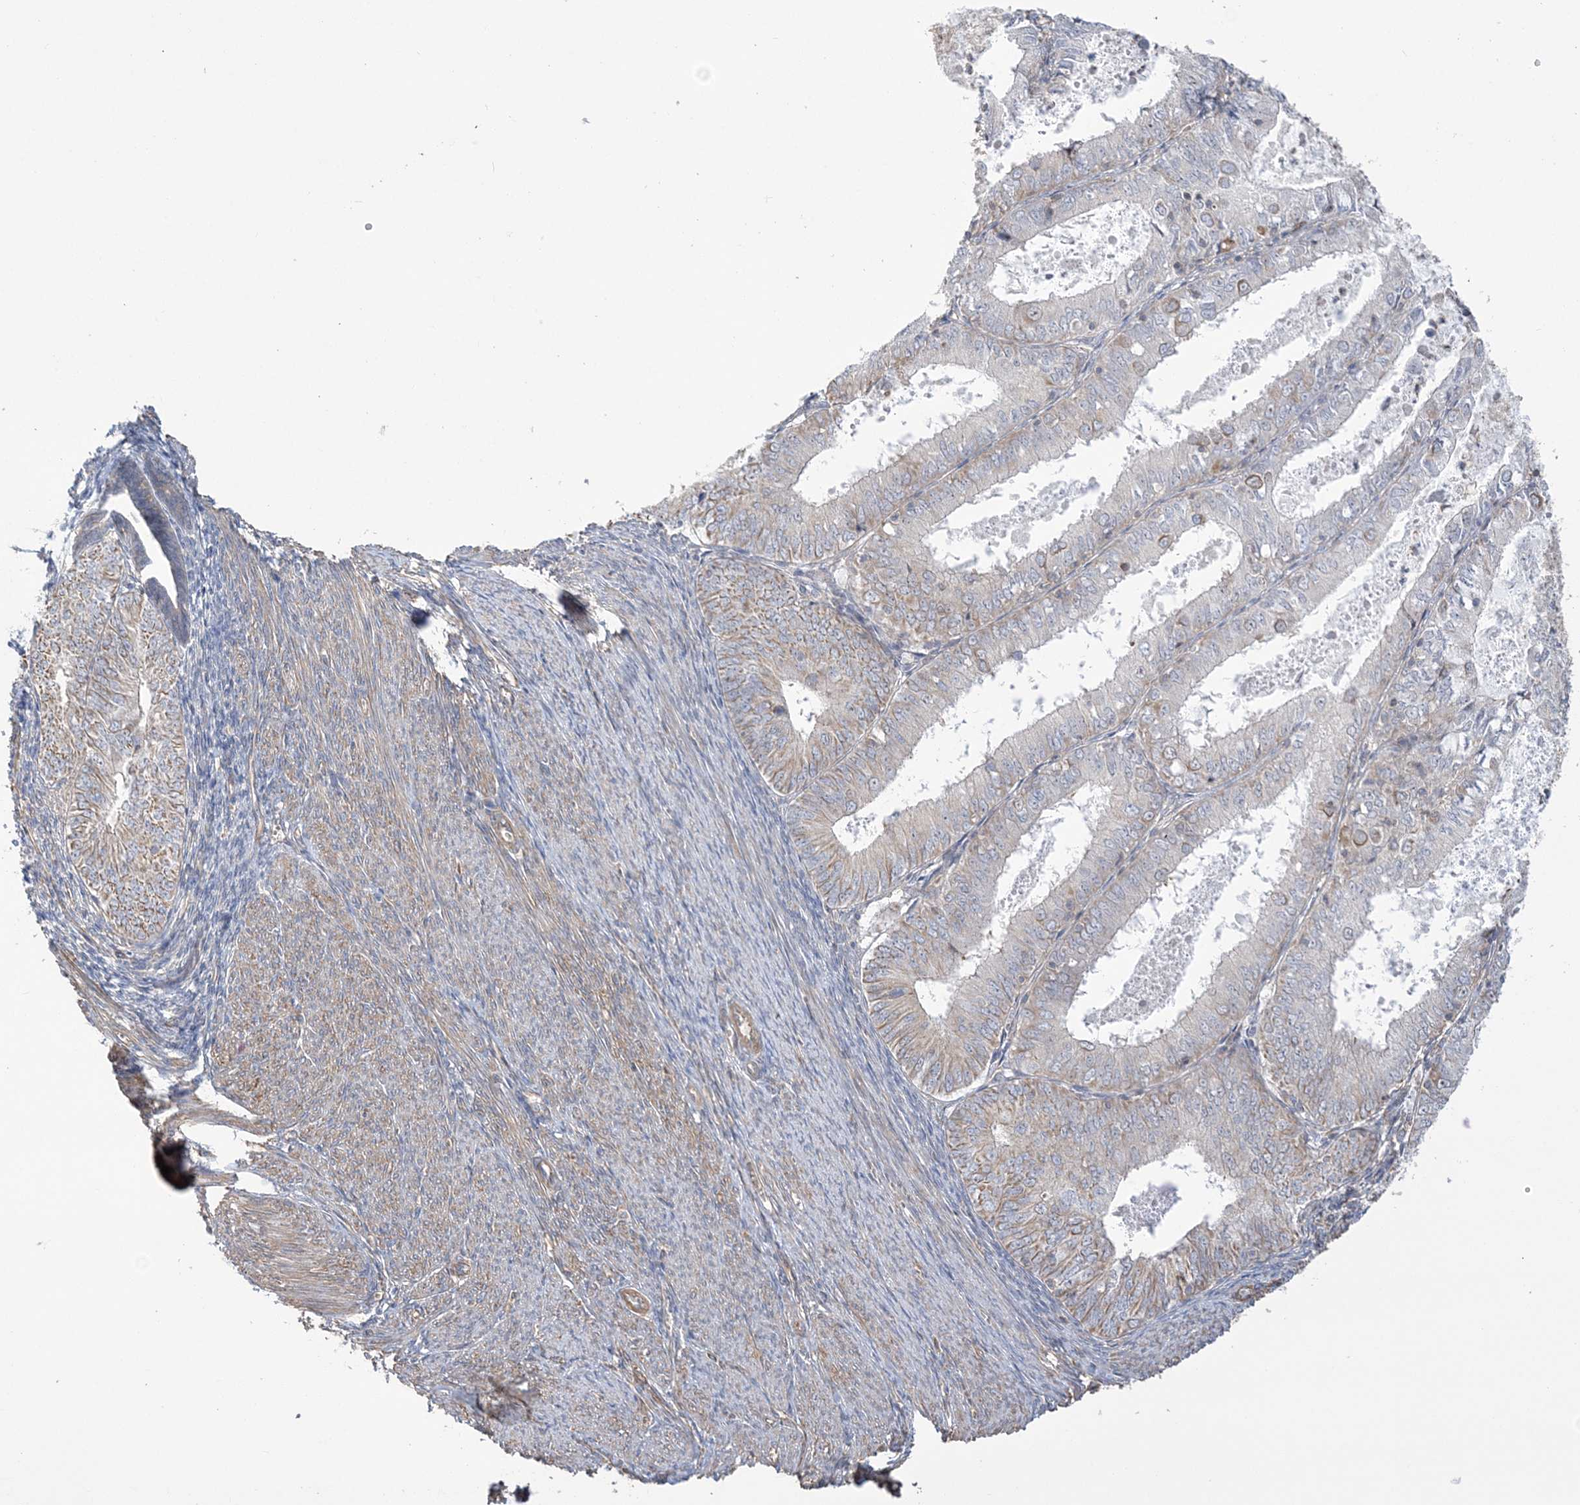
{"staining": {"intensity": "weak", "quantity": "<25%", "location": "cytoplasmic/membranous"}, "tissue": "endometrial cancer", "cell_type": "Tumor cells", "image_type": "cancer", "snomed": [{"axis": "morphology", "description": "Adenocarcinoma, NOS"}, {"axis": "topography", "description": "Endometrium"}], "caption": "A photomicrograph of adenocarcinoma (endometrial) stained for a protein reveals no brown staining in tumor cells.", "gene": "ZNF821", "patient": {"sex": "female", "age": 57}}